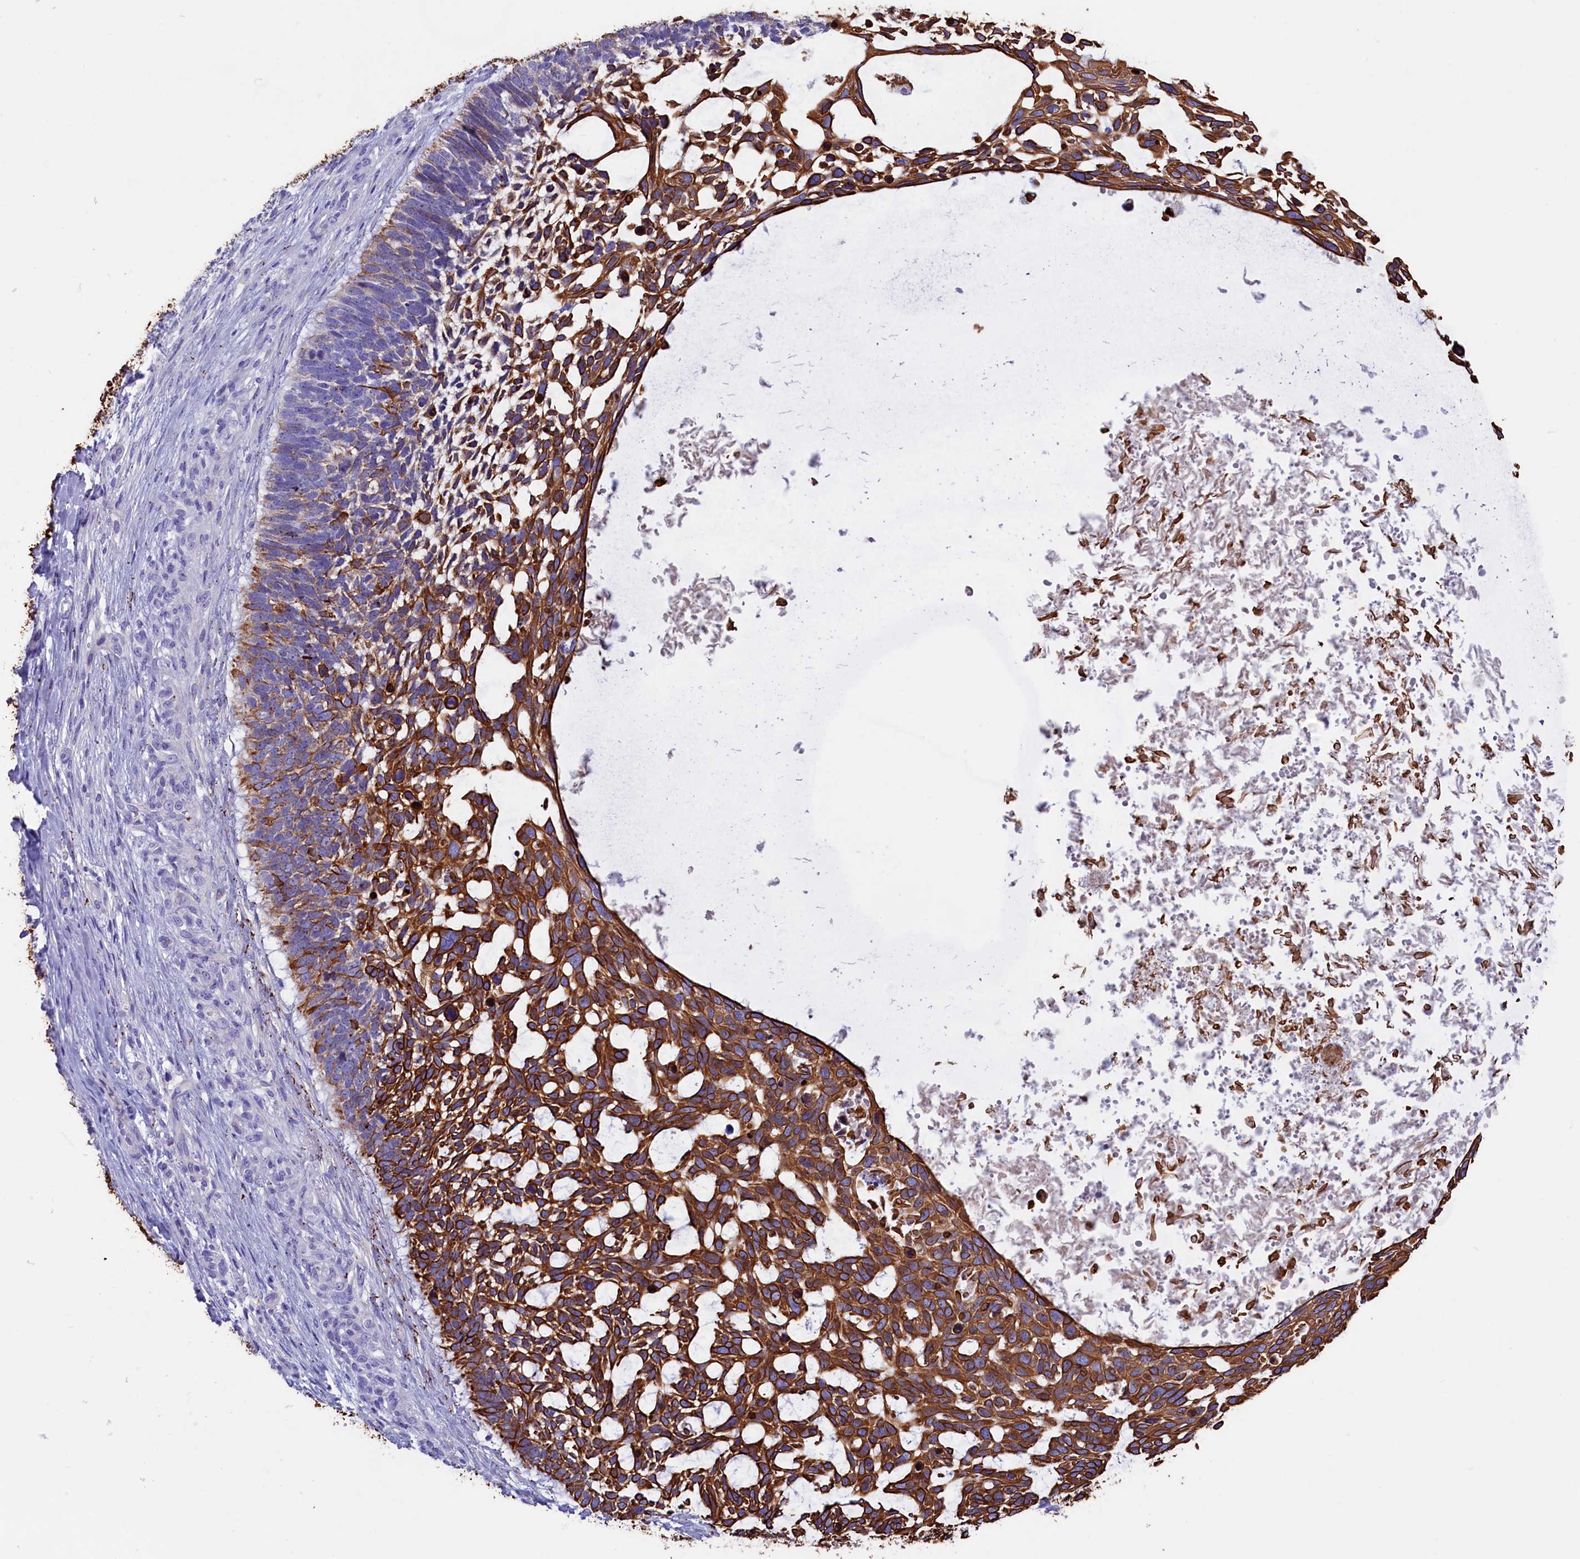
{"staining": {"intensity": "strong", "quantity": ">75%", "location": "cytoplasmic/membranous"}, "tissue": "skin cancer", "cell_type": "Tumor cells", "image_type": "cancer", "snomed": [{"axis": "morphology", "description": "Basal cell carcinoma"}, {"axis": "topography", "description": "Skin"}], "caption": "A high-resolution micrograph shows immunohistochemistry staining of basal cell carcinoma (skin), which shows strong cytoplasmic/membranous staining in approximately >75% of tumor cells. The protein of interest is shown in brown color, while the nuclei are stained blue.", "gene": "SULT2A1", "patient": {"sex": "male", "age": 88}}